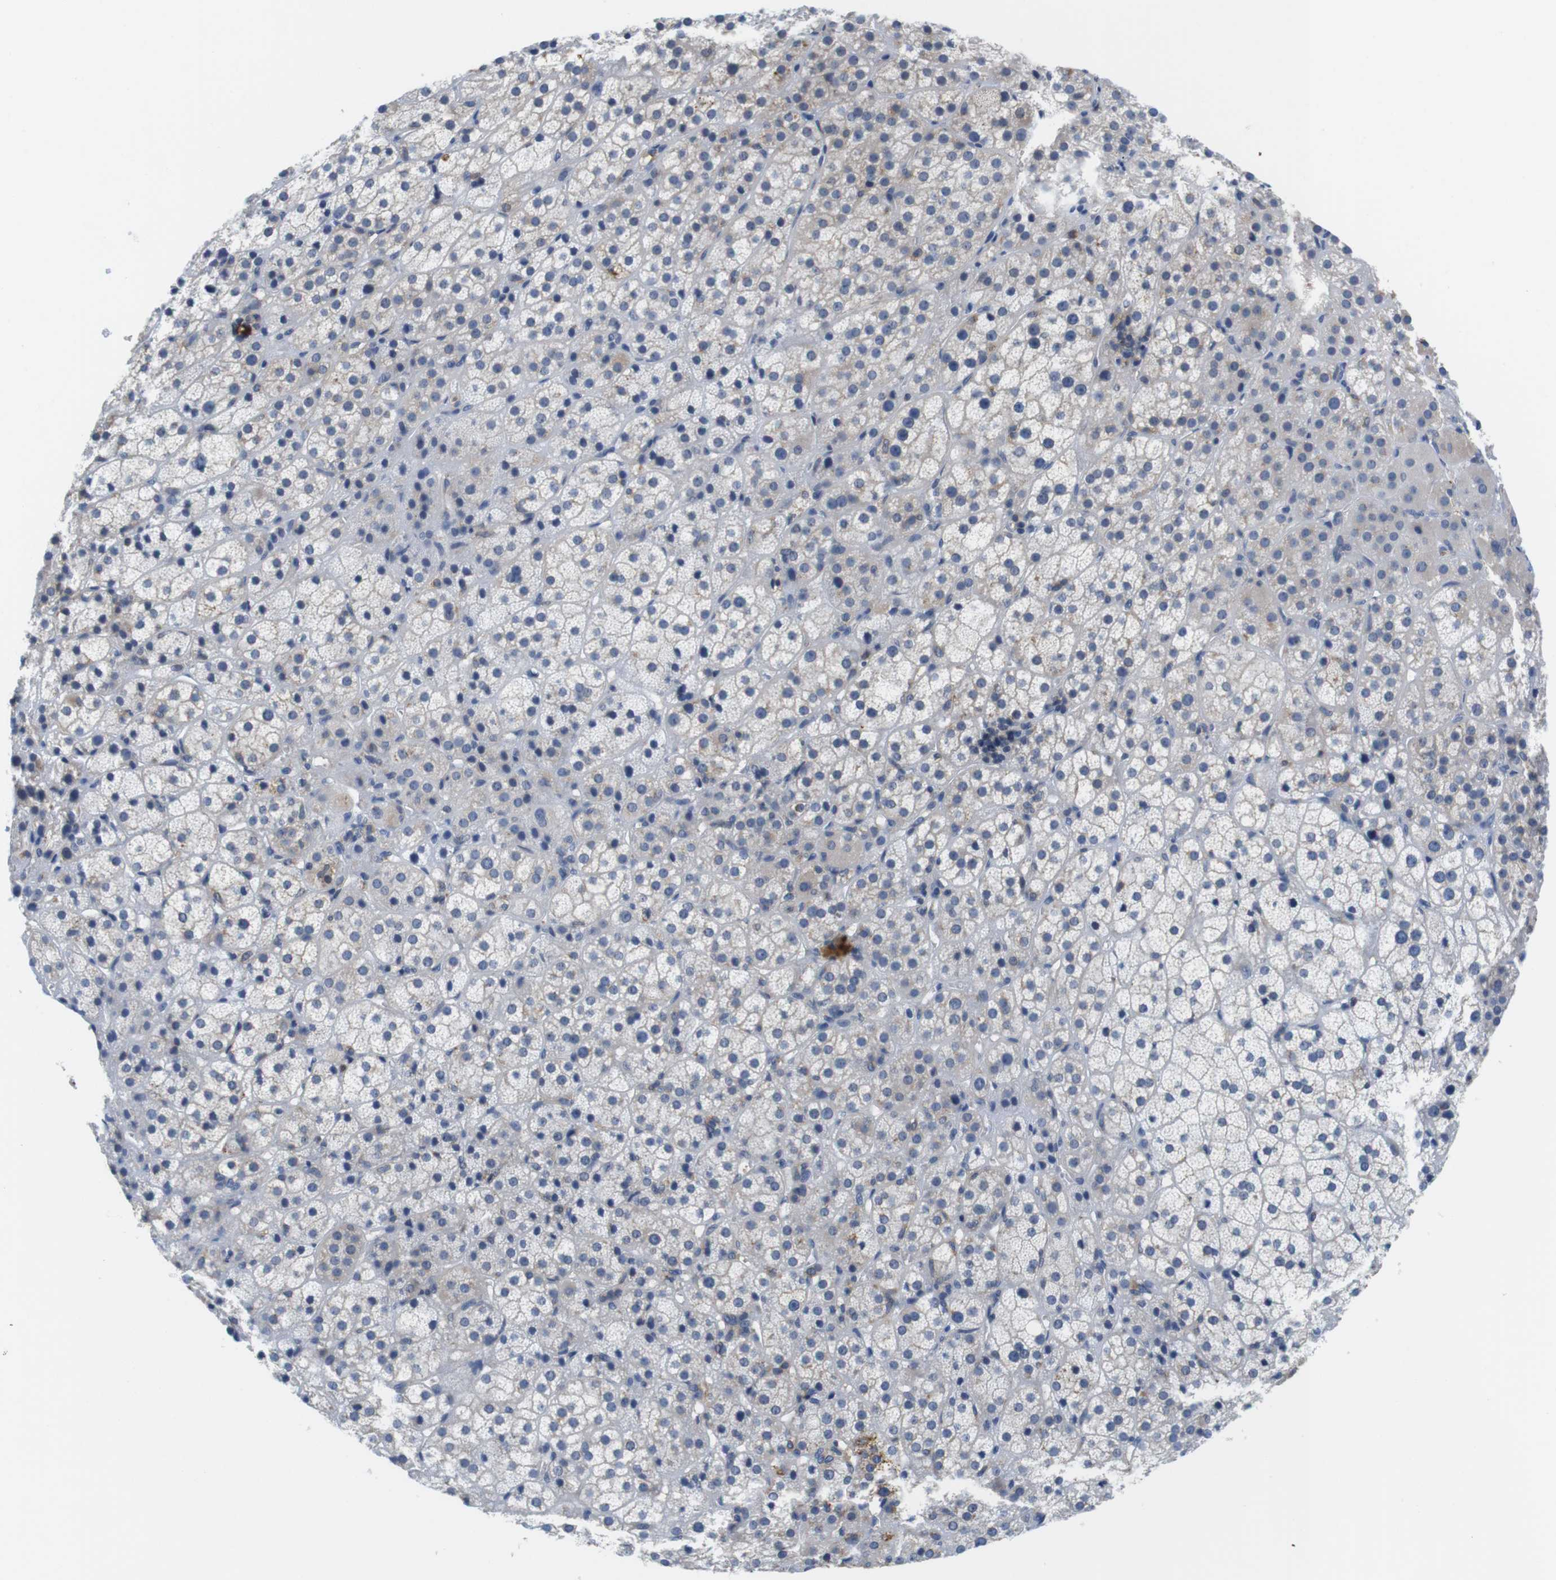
{"staining": {"intensity": "moderate", "quantity": "<25%", "location": "cytoplasmic/membranous"}, "tissue": "adrenal gland", "cell_type": "Glandular cells", "image_type": "normal", "snomed": [{"axis": "morphology", "description": "Normal tissue, NOS"}, {"axis": "topography", "description": "Adrenal gland"}], "caption": "IHC of unremarkable adrenal gland displays low levels of moderate cytoplasmic/membranous expression in about <25% of glandular cells.", "gene": "CNGA2", "patient": {"sex": "female", "age": 57}}